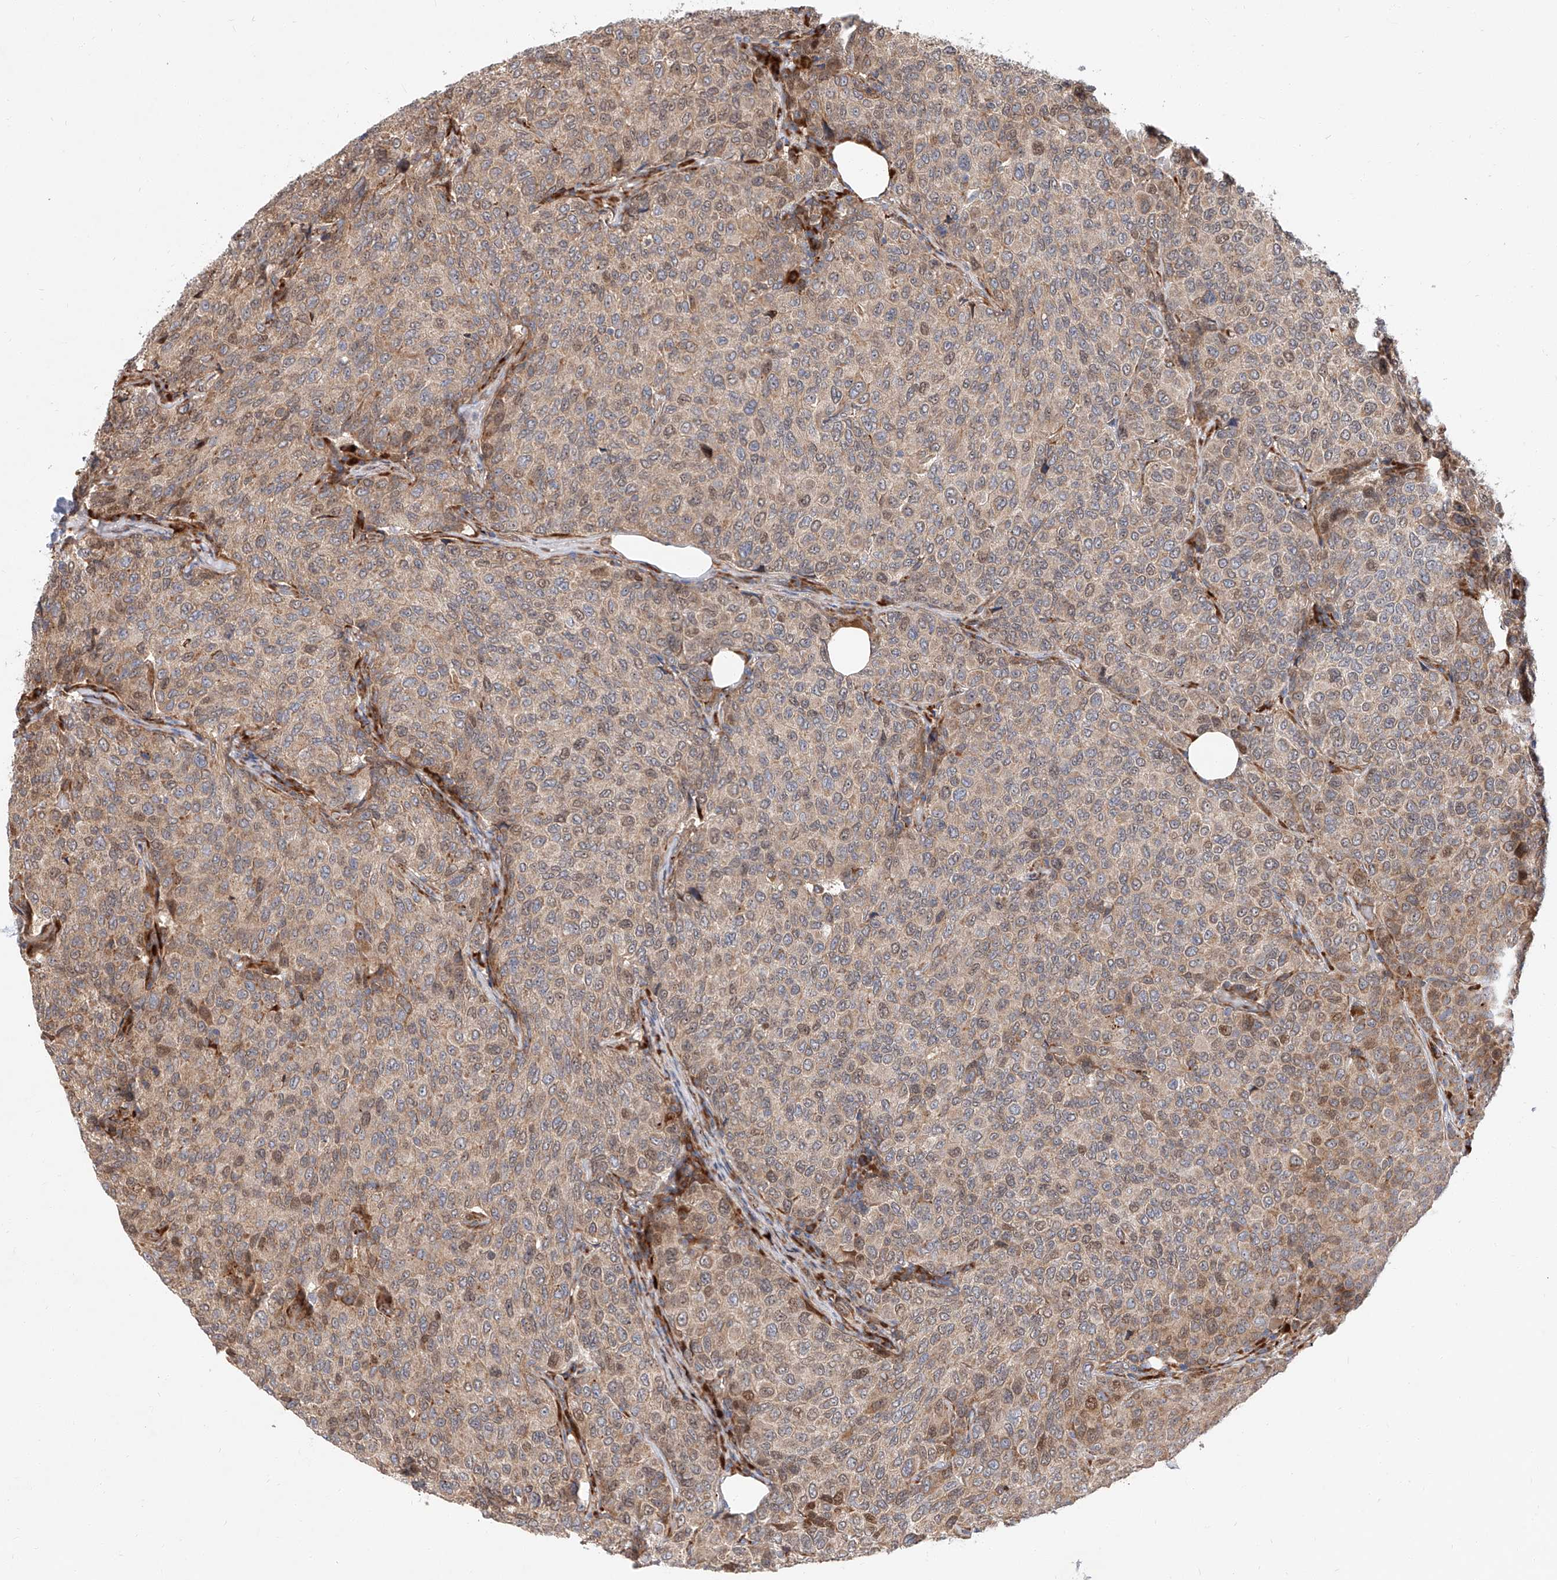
{"staining": {"intensity": "moderate", "quantity": "<25%", "location": "cytoplasmic/membranous,nuclear"}, "tissue": "breast cancer", "cell_type": "Tumor cells", "image_type": "cancer", "snomed": [{"axis": "morphology", "description": "Duct carcinoma"}, {"axis": "topography", "description": "Breast"}], "caption": "There is low levels of moderate cytoplasmic/membranous and nuclear positivity in tumor cells of intraductal carcinoma (breast), as demonstrated by immunohistochemical staining (brown color).", "gene": "DIRAS3", "patient": {"sex": "female", "age": 55}}